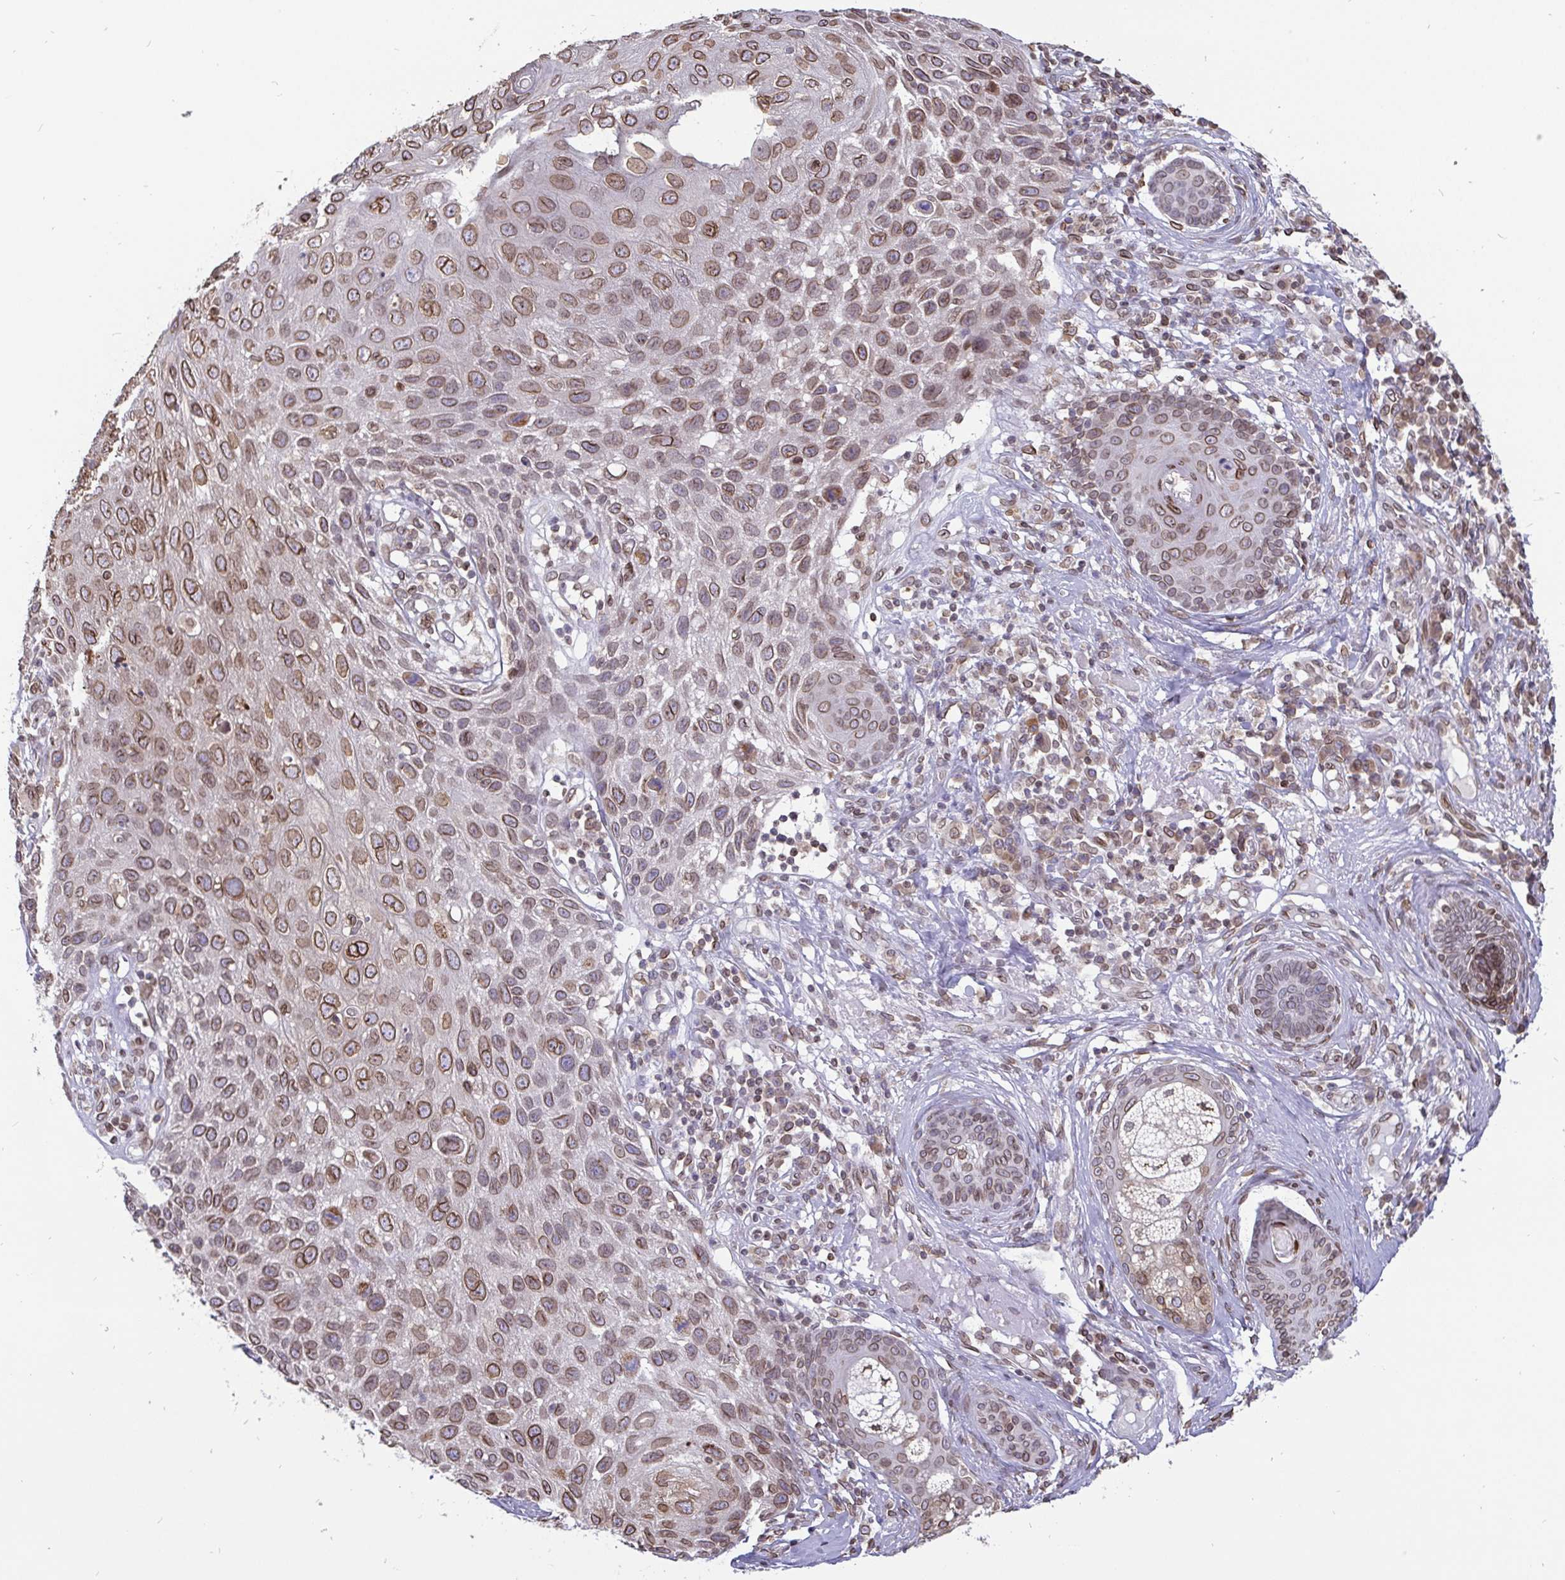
{"staining": {"intensity": "moderate", "quantity": ">75%", "location": "cytoplasmic/membranous,nuclear"}, "tissue": "skin cancer", "cell_type": "Tumor cells", "image_type": "cancer", "snomed": [{"axis": "morphology", "description": "Squamous cell carcinoma, NOS"}, {"axis": "topography", "description": "Skin"}], "caption": "Immunohistochemistry (IHC) (DAB) staining of skin cancer displays moderate cytoplasmic/membranous and nuclear protein positivity in about >75% of tumor cells. The staining was performed using DAB (3,3'-diaminobenzidine) to visualize the protein expression in brown, while the nuclei were stained in blue with hematoxylin (Magnification: 20x).", "gene": "EMD", "patient": {"sex": "female", "age": 87}}